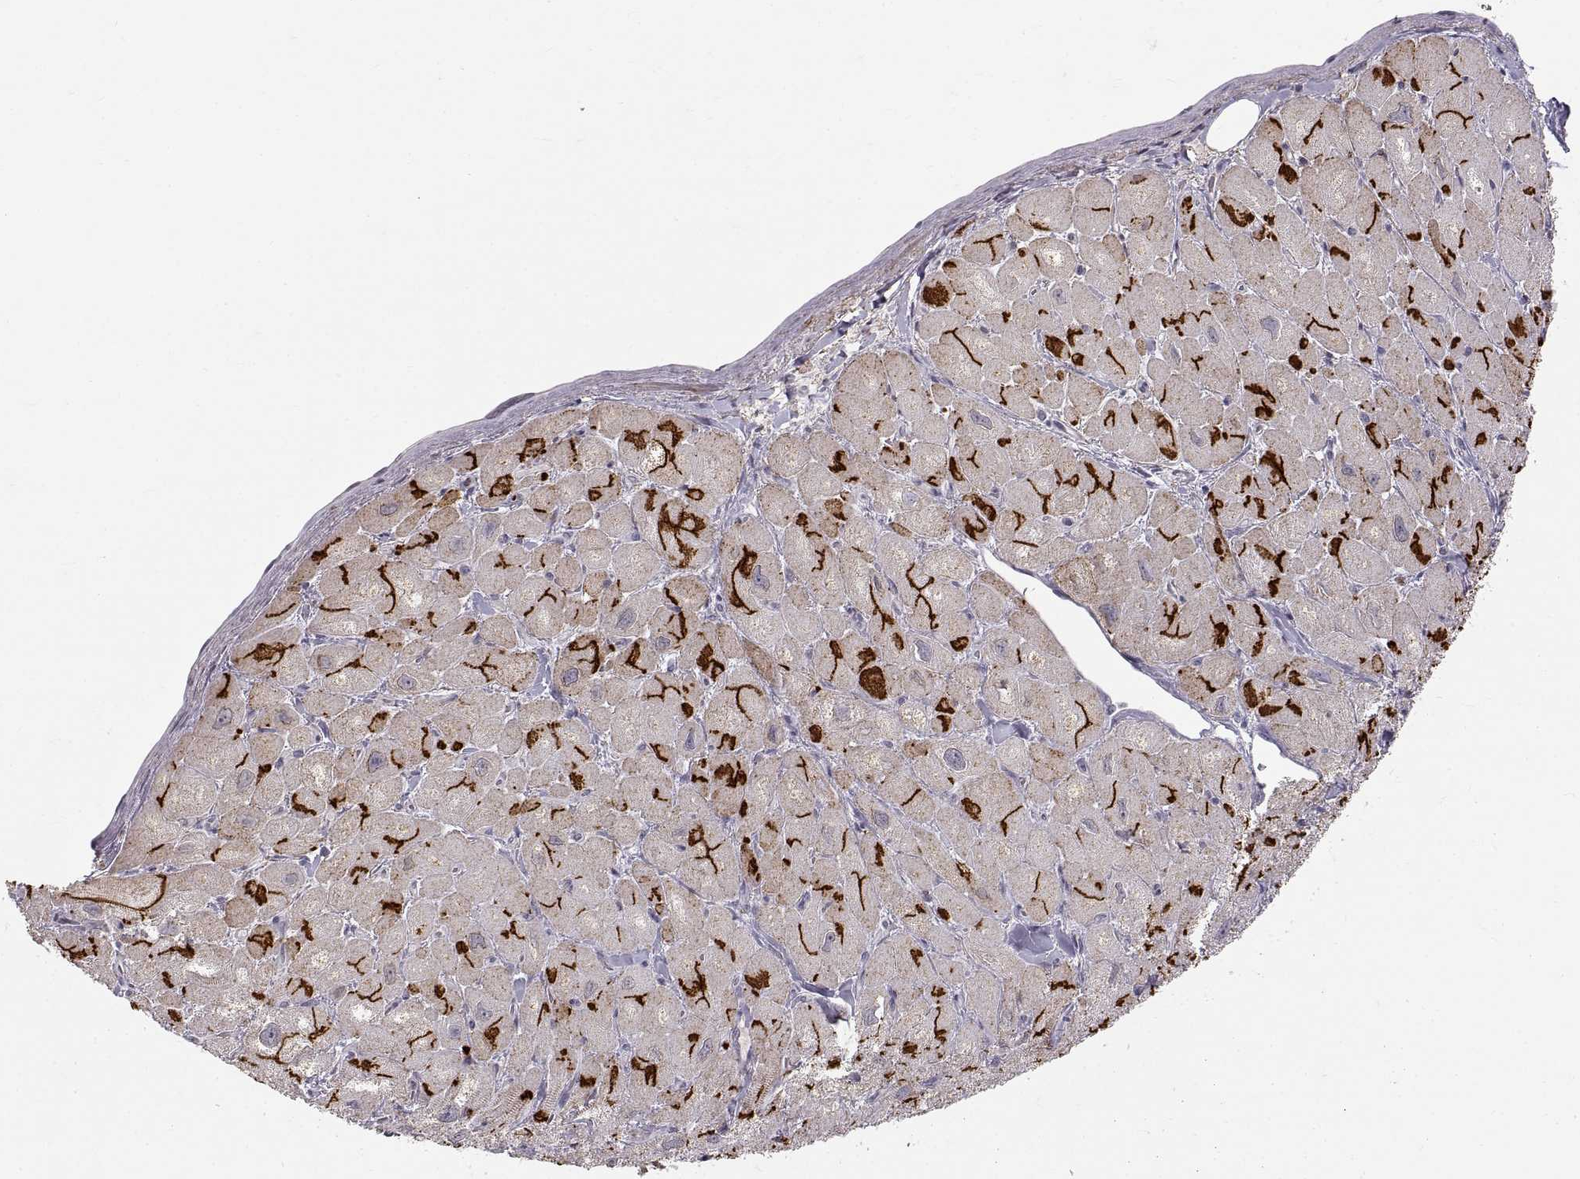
{"staining": {"intensity": "strong", "quantity": "25%-75%", "location": "cytoplasmic/membranous"}, "tissue": "heart muscle", "cell_type": "Cardiomyocytes", "image_type": "normal", "snomed": [{"axis": "morphology", "description": "Normal tissue, NOS"}, {"axis": "topography", "description": "Heart"}], "caption": "A brown stain labels strong cytoplasmic/membranous positivity of a protein in cardiomyocytes of normal heart muscle.", "gene": "CDH2", "patient": {"sex": "male", "age": 60}}